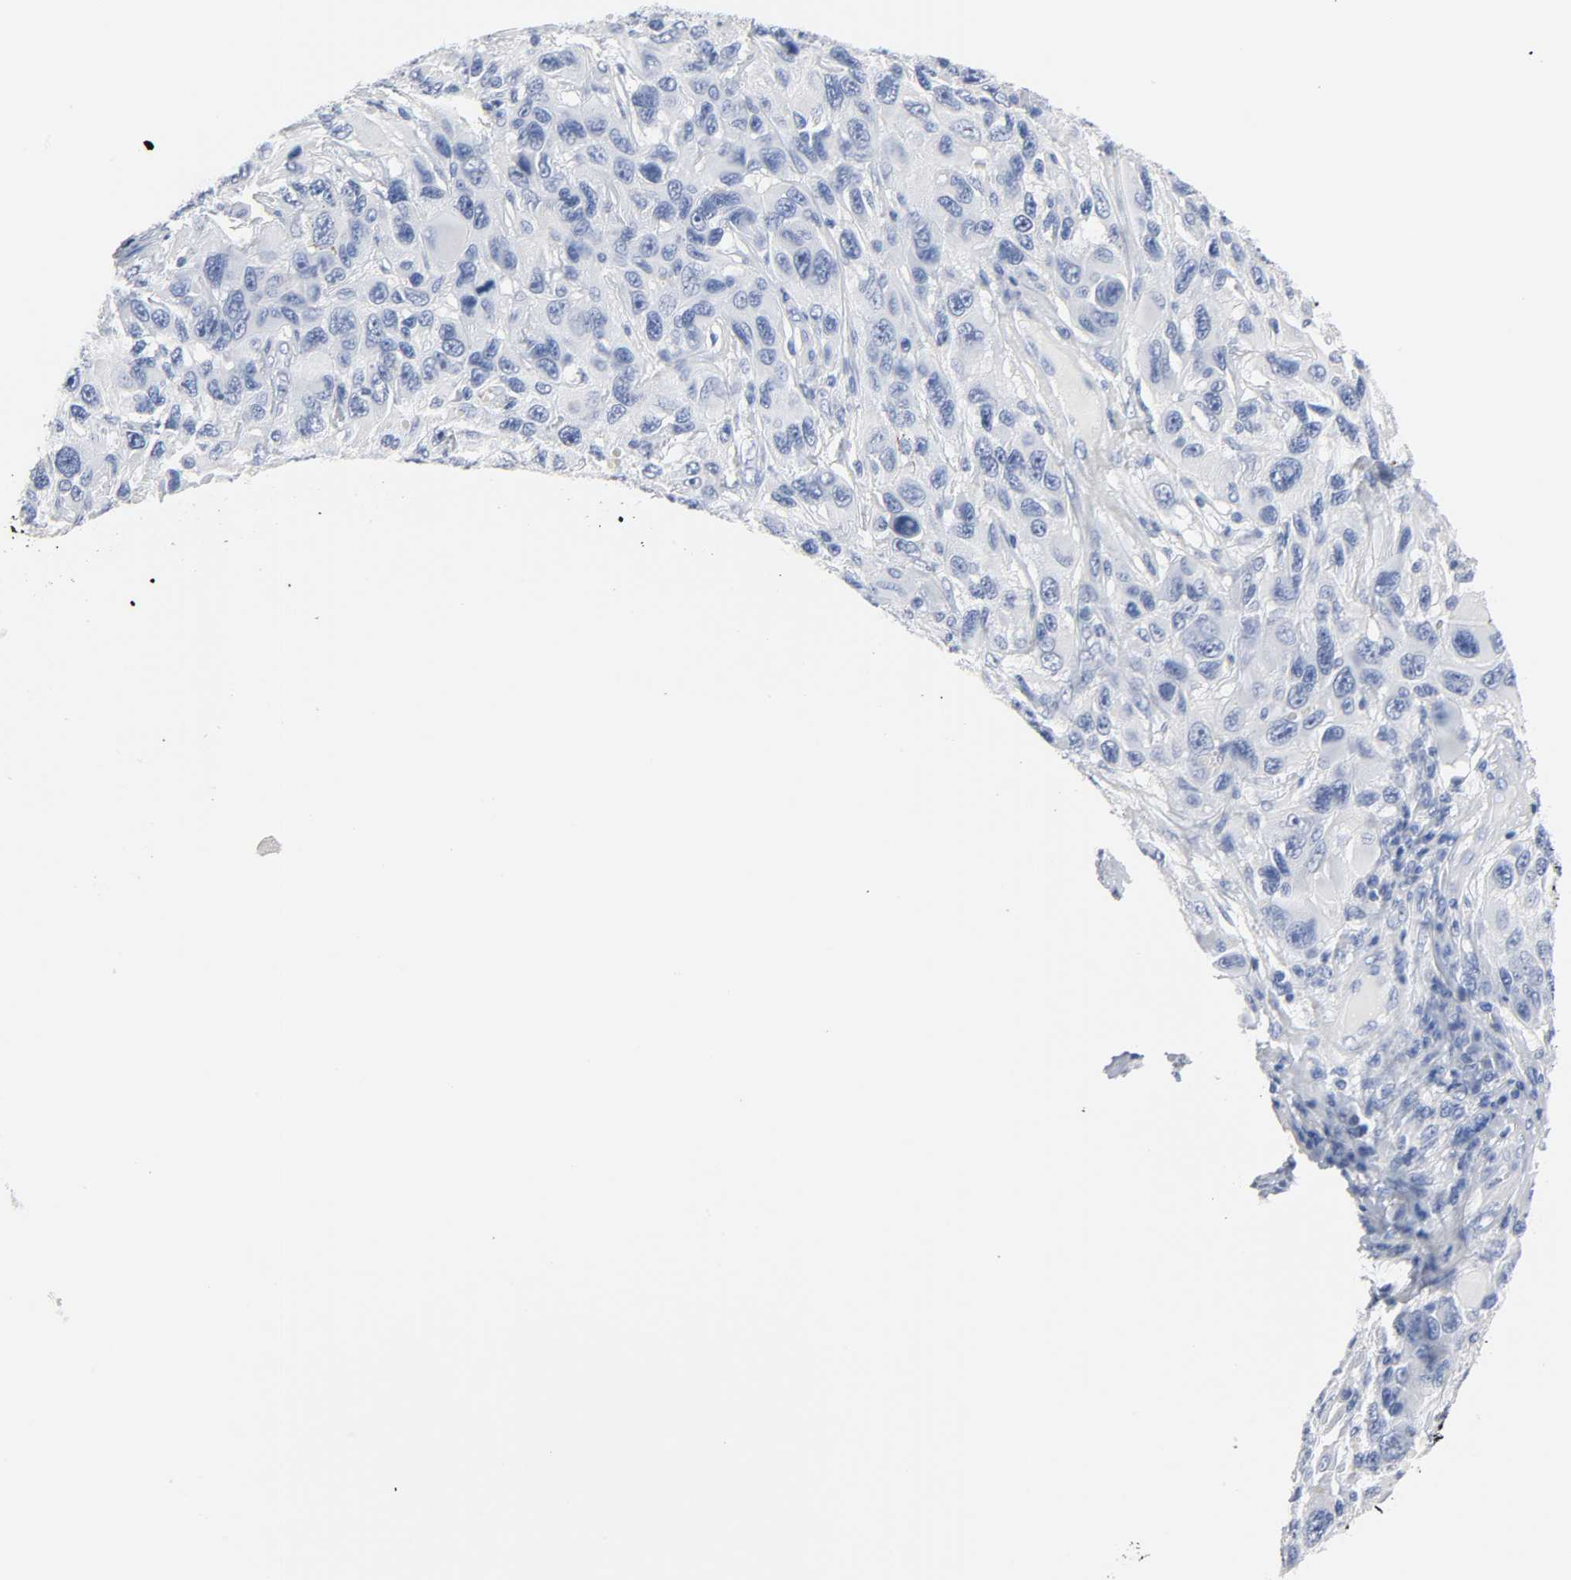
{"staining": {"intensity": "negative", "quantity": "none", "location": "none"}, "tissue": "melanoma", "cell_type": "Tumor cells", "image_type": "cancer", "snomed": [{"axis": "morphology", "description": "Malignant melanoma, NOS"}, {"axis": "topography", "description": "Skin"}], "caption": "Immunohistochemistry (IHC) of melanoma reveals no positivity in tumor cells.", "gene": "ACP3", "patient": {"sex": "male", "age": 53}}